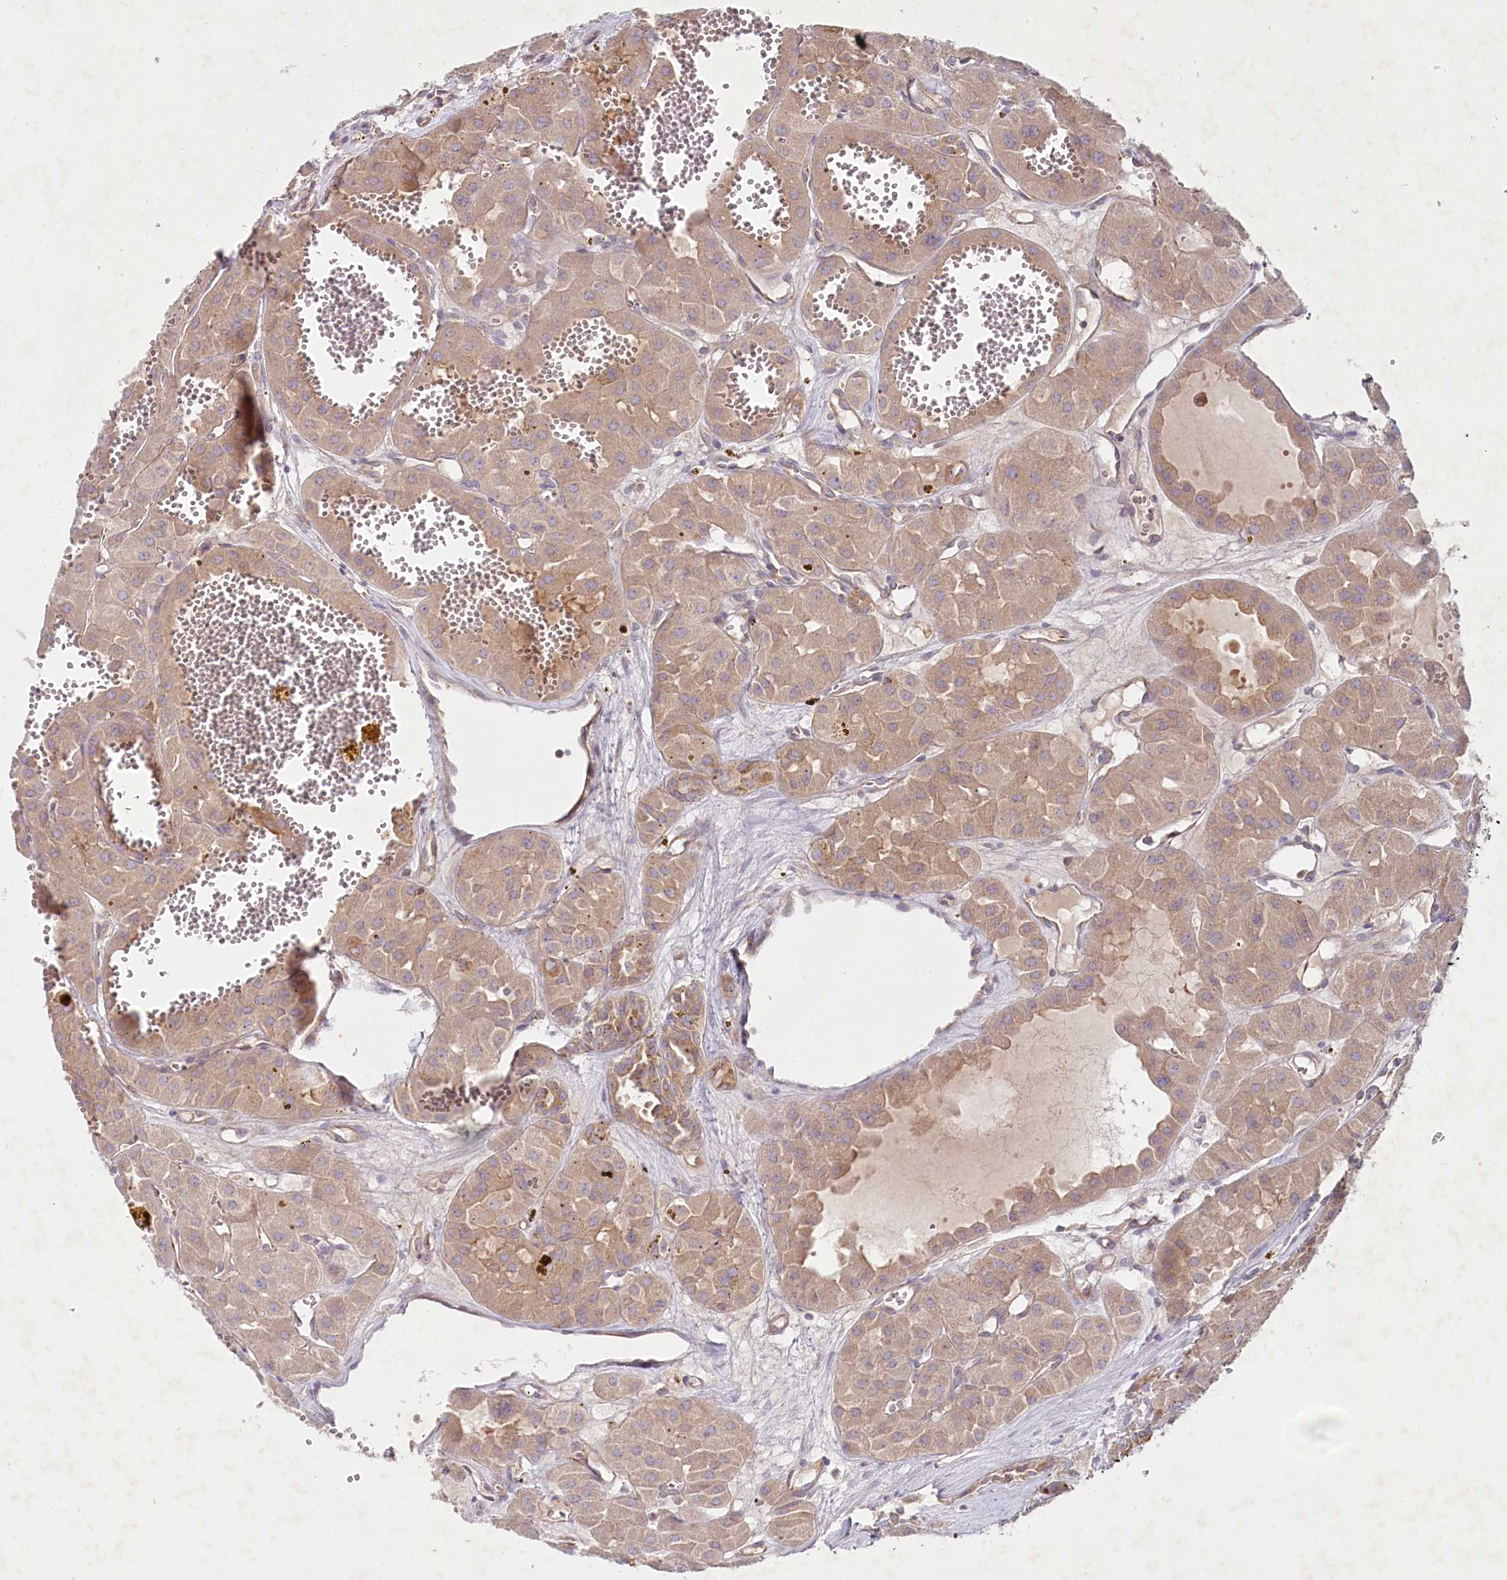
{"staining": {"intensity": "weak", "quantity": ">75%", "location": "cytoplasmic/membranous"}, "tissue": "renal cancer", "cell_type": "Tumor cells", "image_type": "cancer", "snomed": [{"axis": "morphology", "description": "Carcinoma, NOS"}, {"axis": "topography", "description": "Kidney"}], "caption": "Immunohistochemistry (IHC) of human renal cancer (carcinoma) demonstrates low levels of weak cytoplasmic/membranous positivity in about >75% of tumor cells. (DAB IHC, brown staining for protein, blue staining for nuclei).", "gene": "TNIP1", "patient": {"sex": "female", "age": 75}}